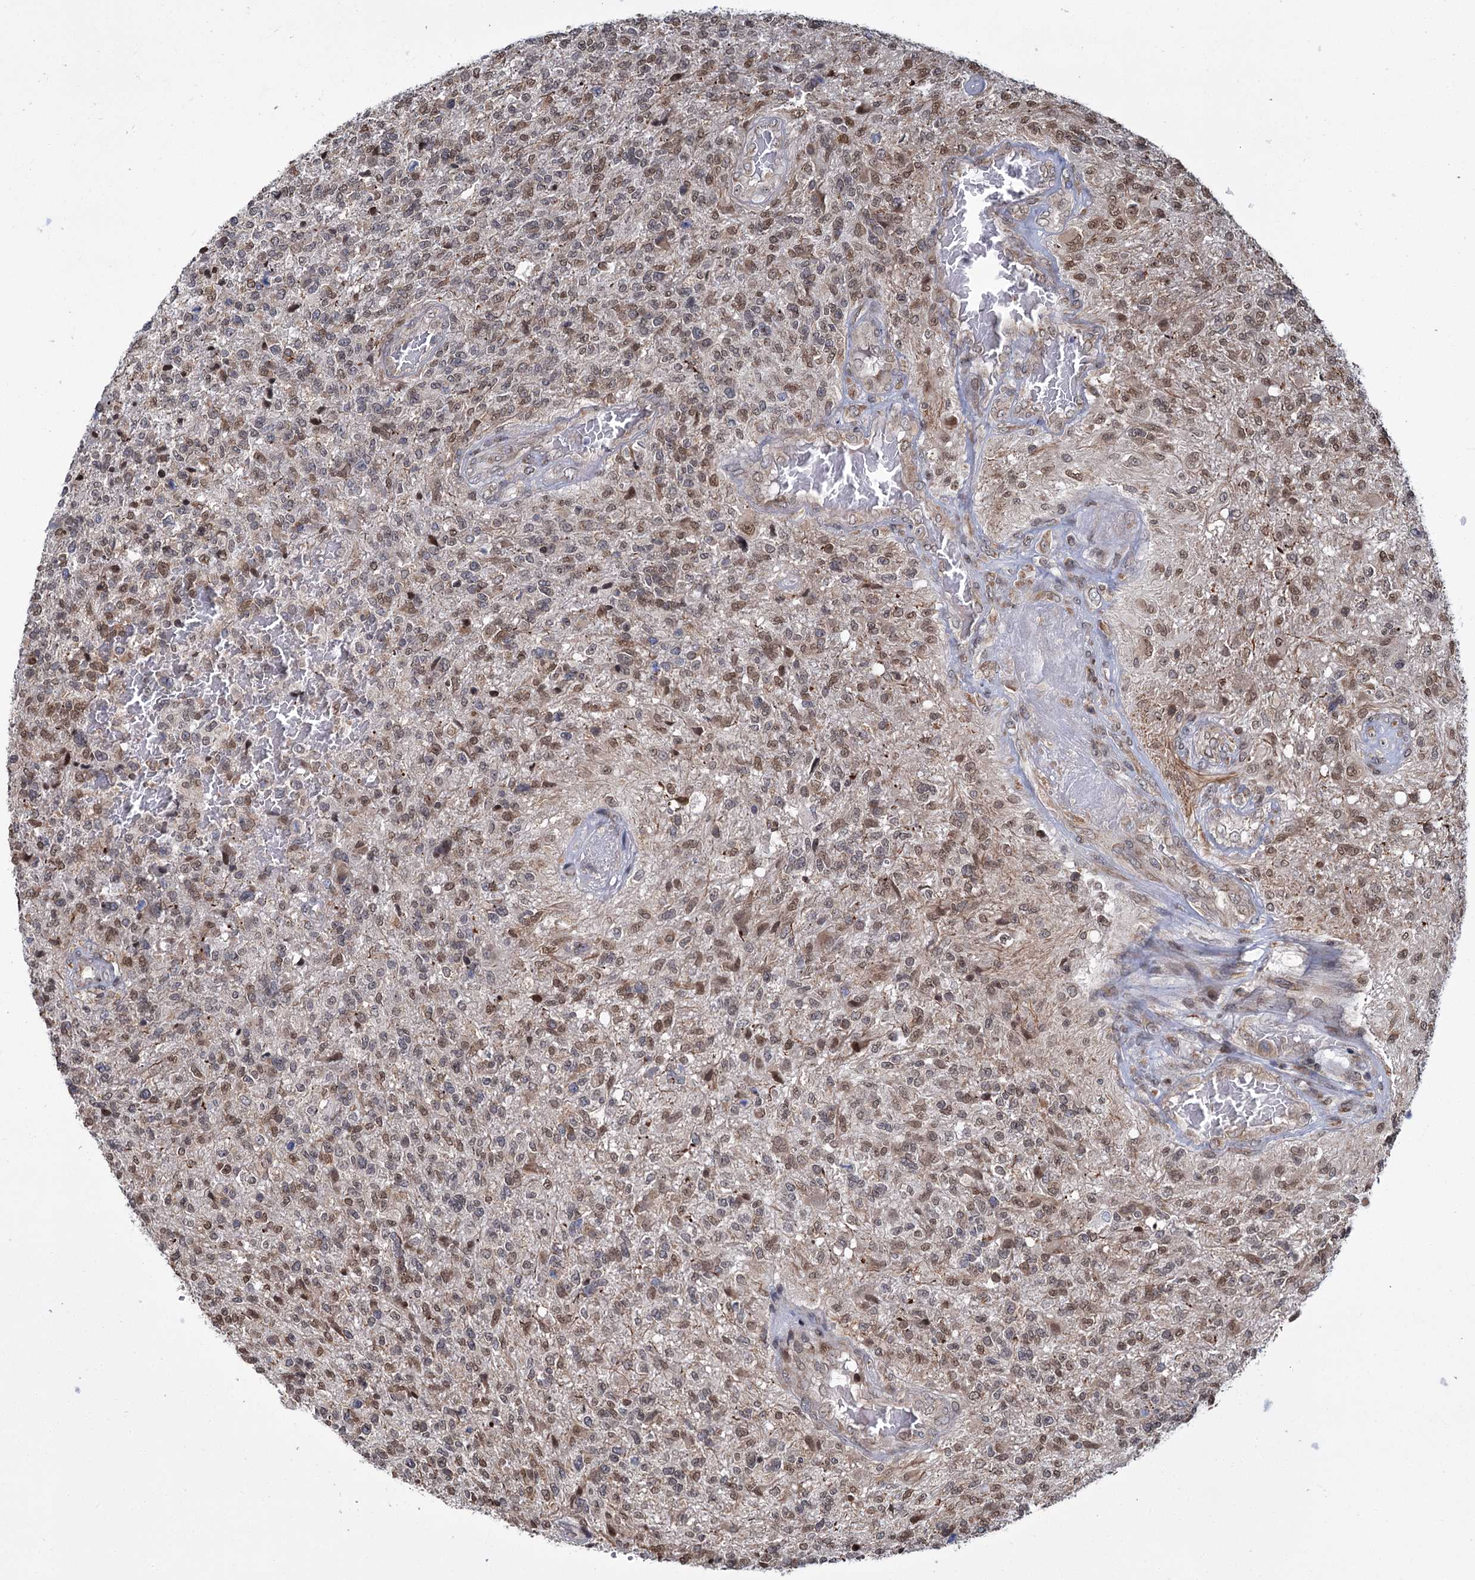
{"staining": {"intensity": "moderate", "quantity": "25%-75%", "location": "cytoplasmic/membranous,nuclear"}, "tissue": "glioma", "cell_type": "Tumor cells", "image_type": "cancer", "snomed": [{"axis": "morphology", "description": "Glioma, malignant, High grade"}, {"axis": "topography", "description": "Brain"}], "caption": "Malignant high-grade glioma stained with a brown dye displays moderate cytoplasmic/membranous and nuclear positive expression in about 25%-75% of tumor cells.", "gene": "CFAP46", "patient": {"sex": "male", "age": 56}}